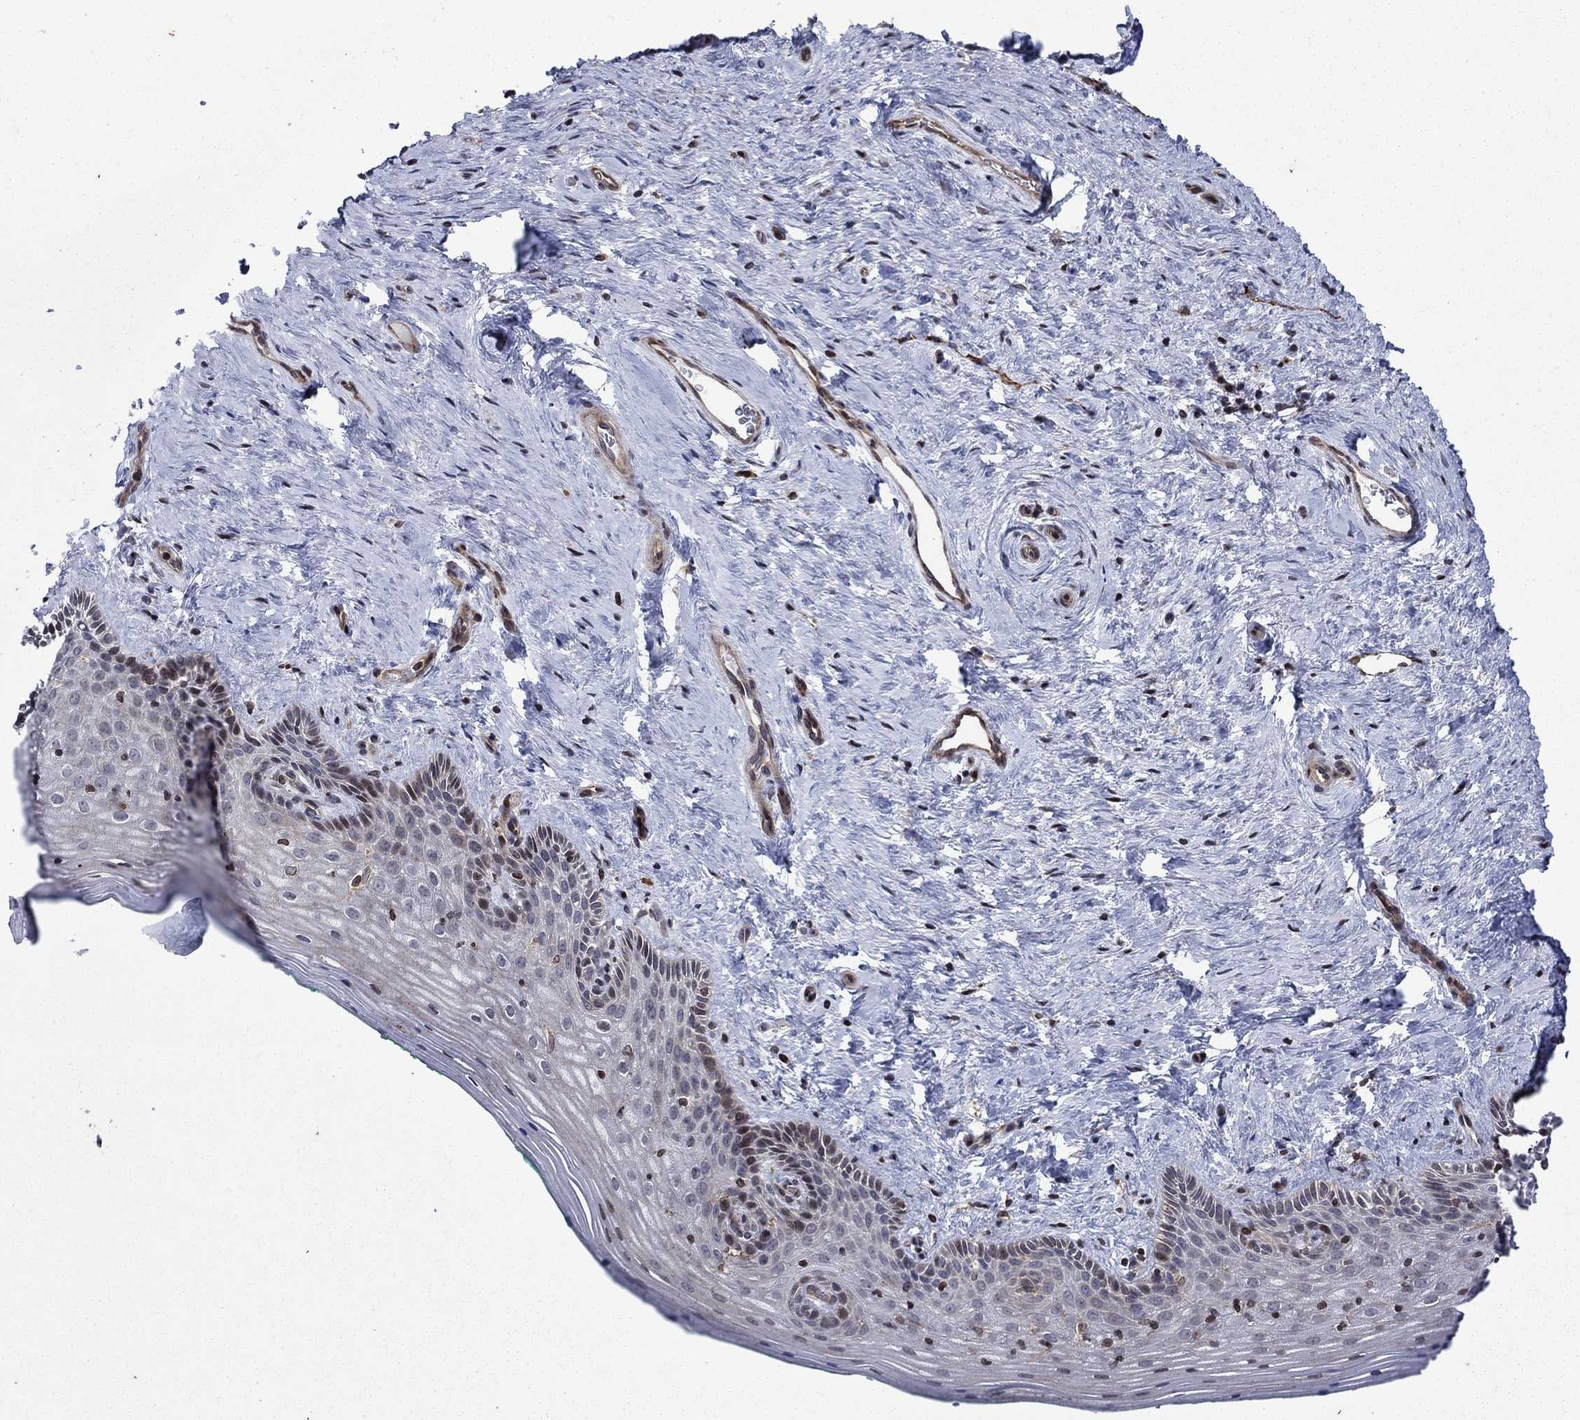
{"staining": {"intensity": "weak", "quantity": "25%-75%", "location": "cytoplasmic/membranous"}, "tissue": "vagina", "cell_type": "Squamous epithelial cells", "image_type": "normal", "snomed": [{"axis": "morphology", "description": "Normal tissue, NOS"}, {"axis": "topography", "description": "Vagina"}], "caption": "Squamous epithelial cells reveal weak cytoplasmic/membranous expression in about 25%-75% of cells in unremarkable vagina.", "gene": "DHRS7", "patient": {"sex": "female", "age": 45}}